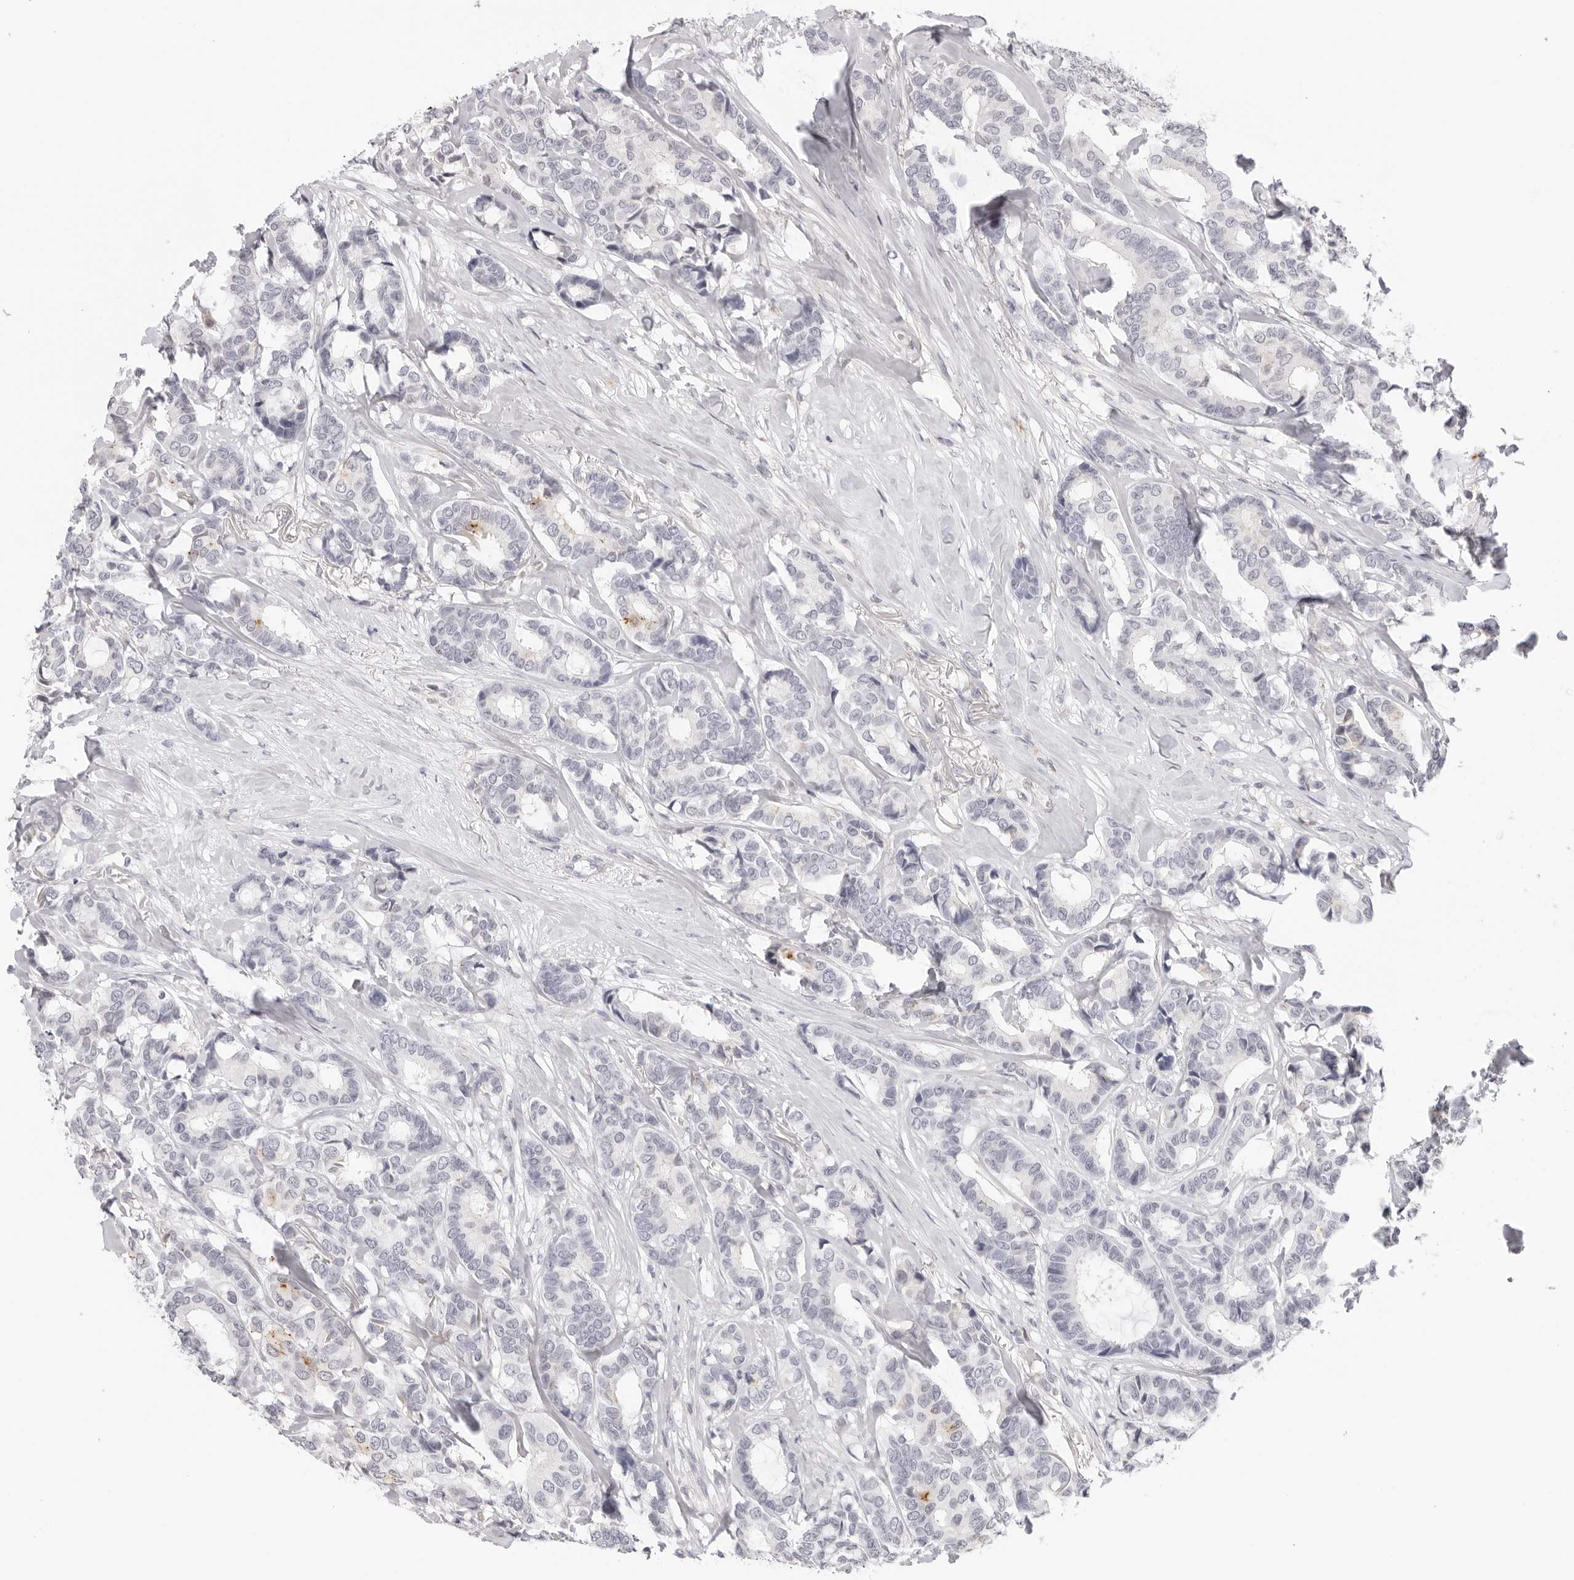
{"staining": {"intensity": "negative", "quantity": "none", "location": "none"}, "tissue": "breast cancer", "cell_type": "Tumor cells", "image_type": "cancer", "snomed": [{"axis": "morphology", "description": "Duct carcinoma"}, {"axis": "topography", "description": "Breast"}], "caption": "DAB immunohistochemical staining of intraductal carcinoma (breast) demonstrates no significant positivity in tumor cells. The staining is performed using DAB brown chromogen with nuclei counter-stained in using hematoxylin.", "gene": "STRADB", "patient": {"sex": "female", "age": 87}}